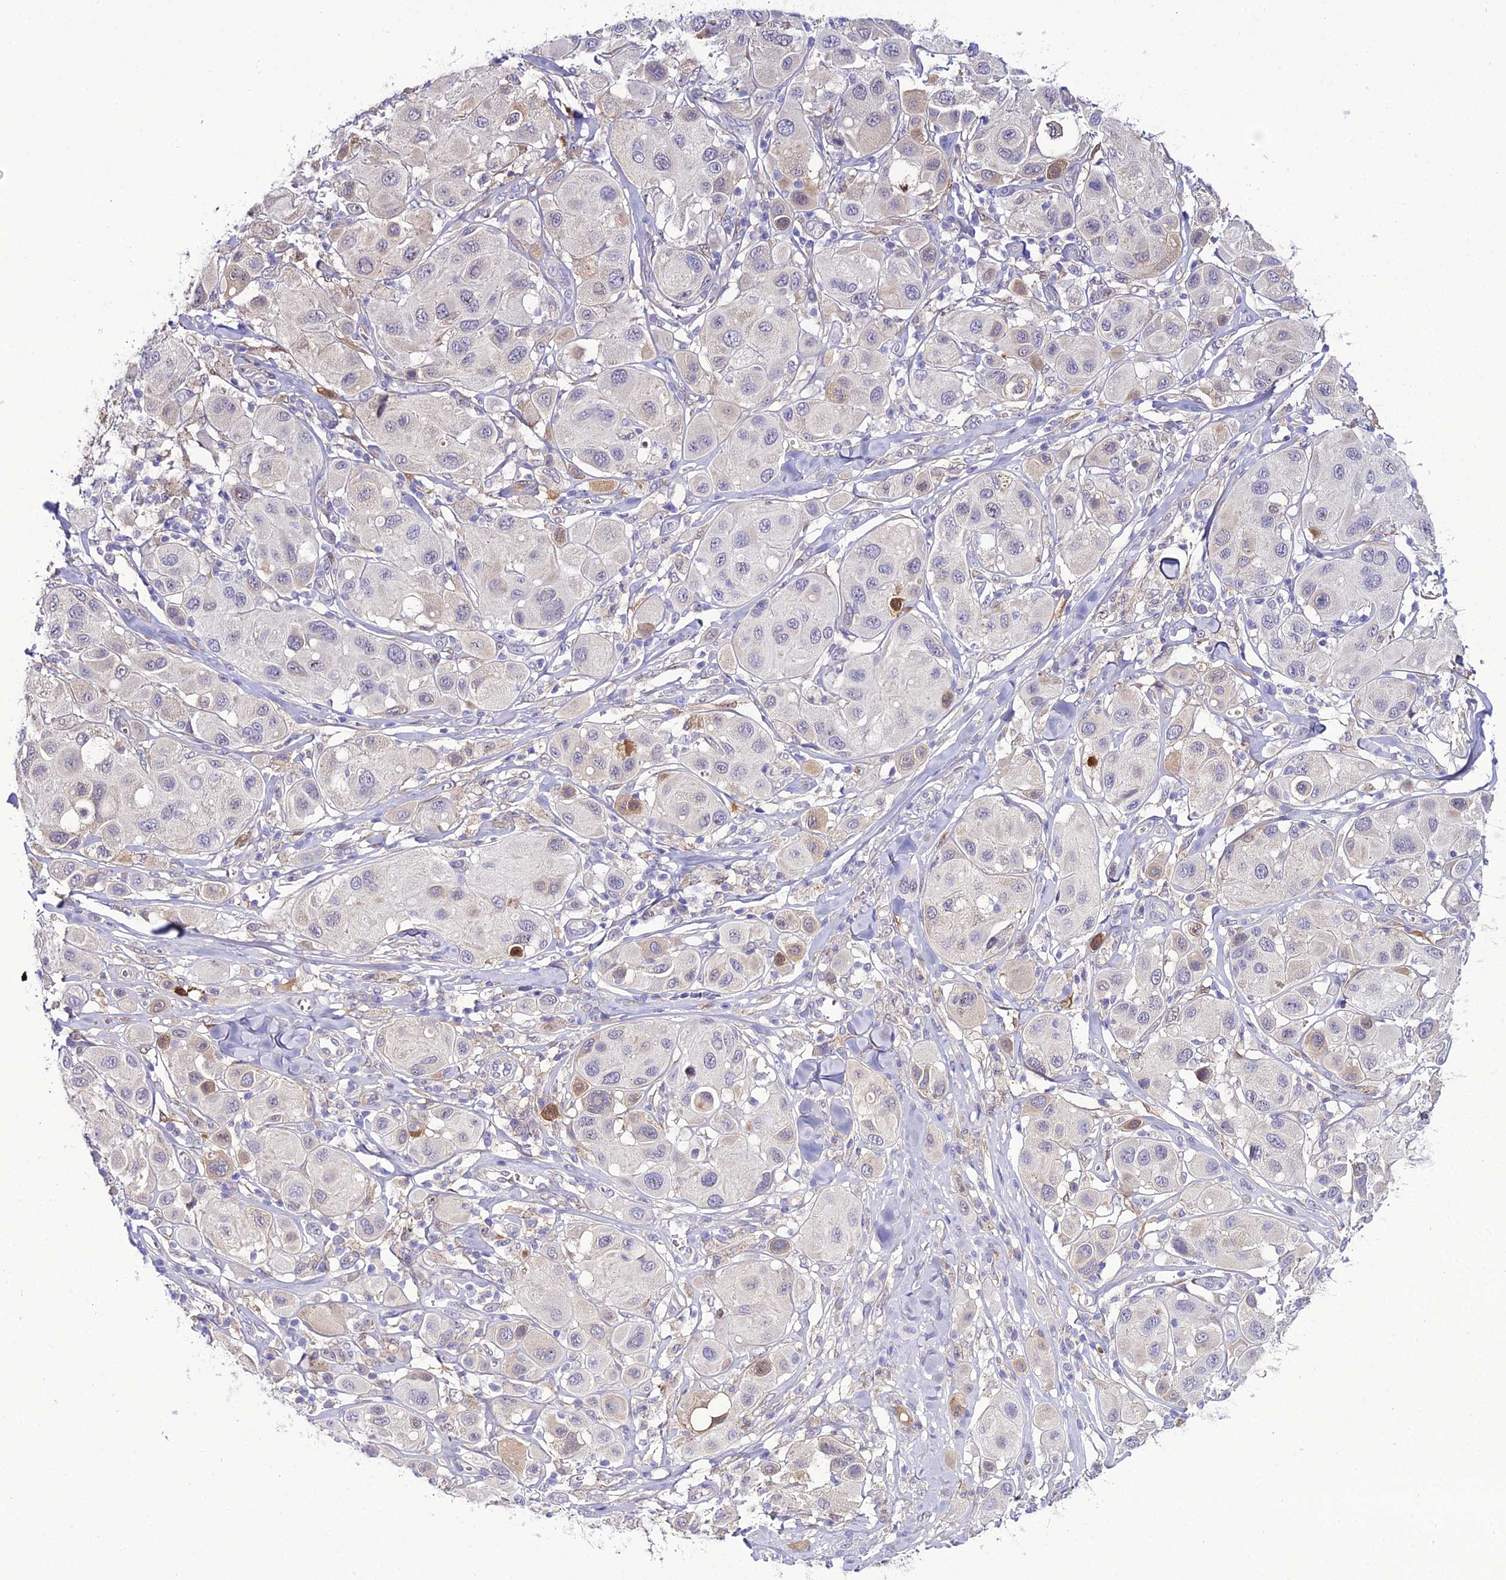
{"staining": {"intensity": "moderate", "quantity": "<25%", "location": "cytoplasmic/membranous"}, "tissue": "melanoma", "cell_type": "Tumor cells", "image_type": "cancer", "snomed": [{"axis": "morphology", "description": "Malignant melanoma, Metastatic site"}, {"axis": "topography", "description": "Skin"}], "caption": "Immunohistochemistry micrograph of neoplastic tissue: human melanoma stained using immunohistochemistry shows low levels of moderate protein expression localized specifically in the cytoplasmic/membranous of tumor cells, appearing as a cytoplasmic/membranous brown color.", "gene": "MB21D2", "patient": {"sex": "male", "age": 41}}